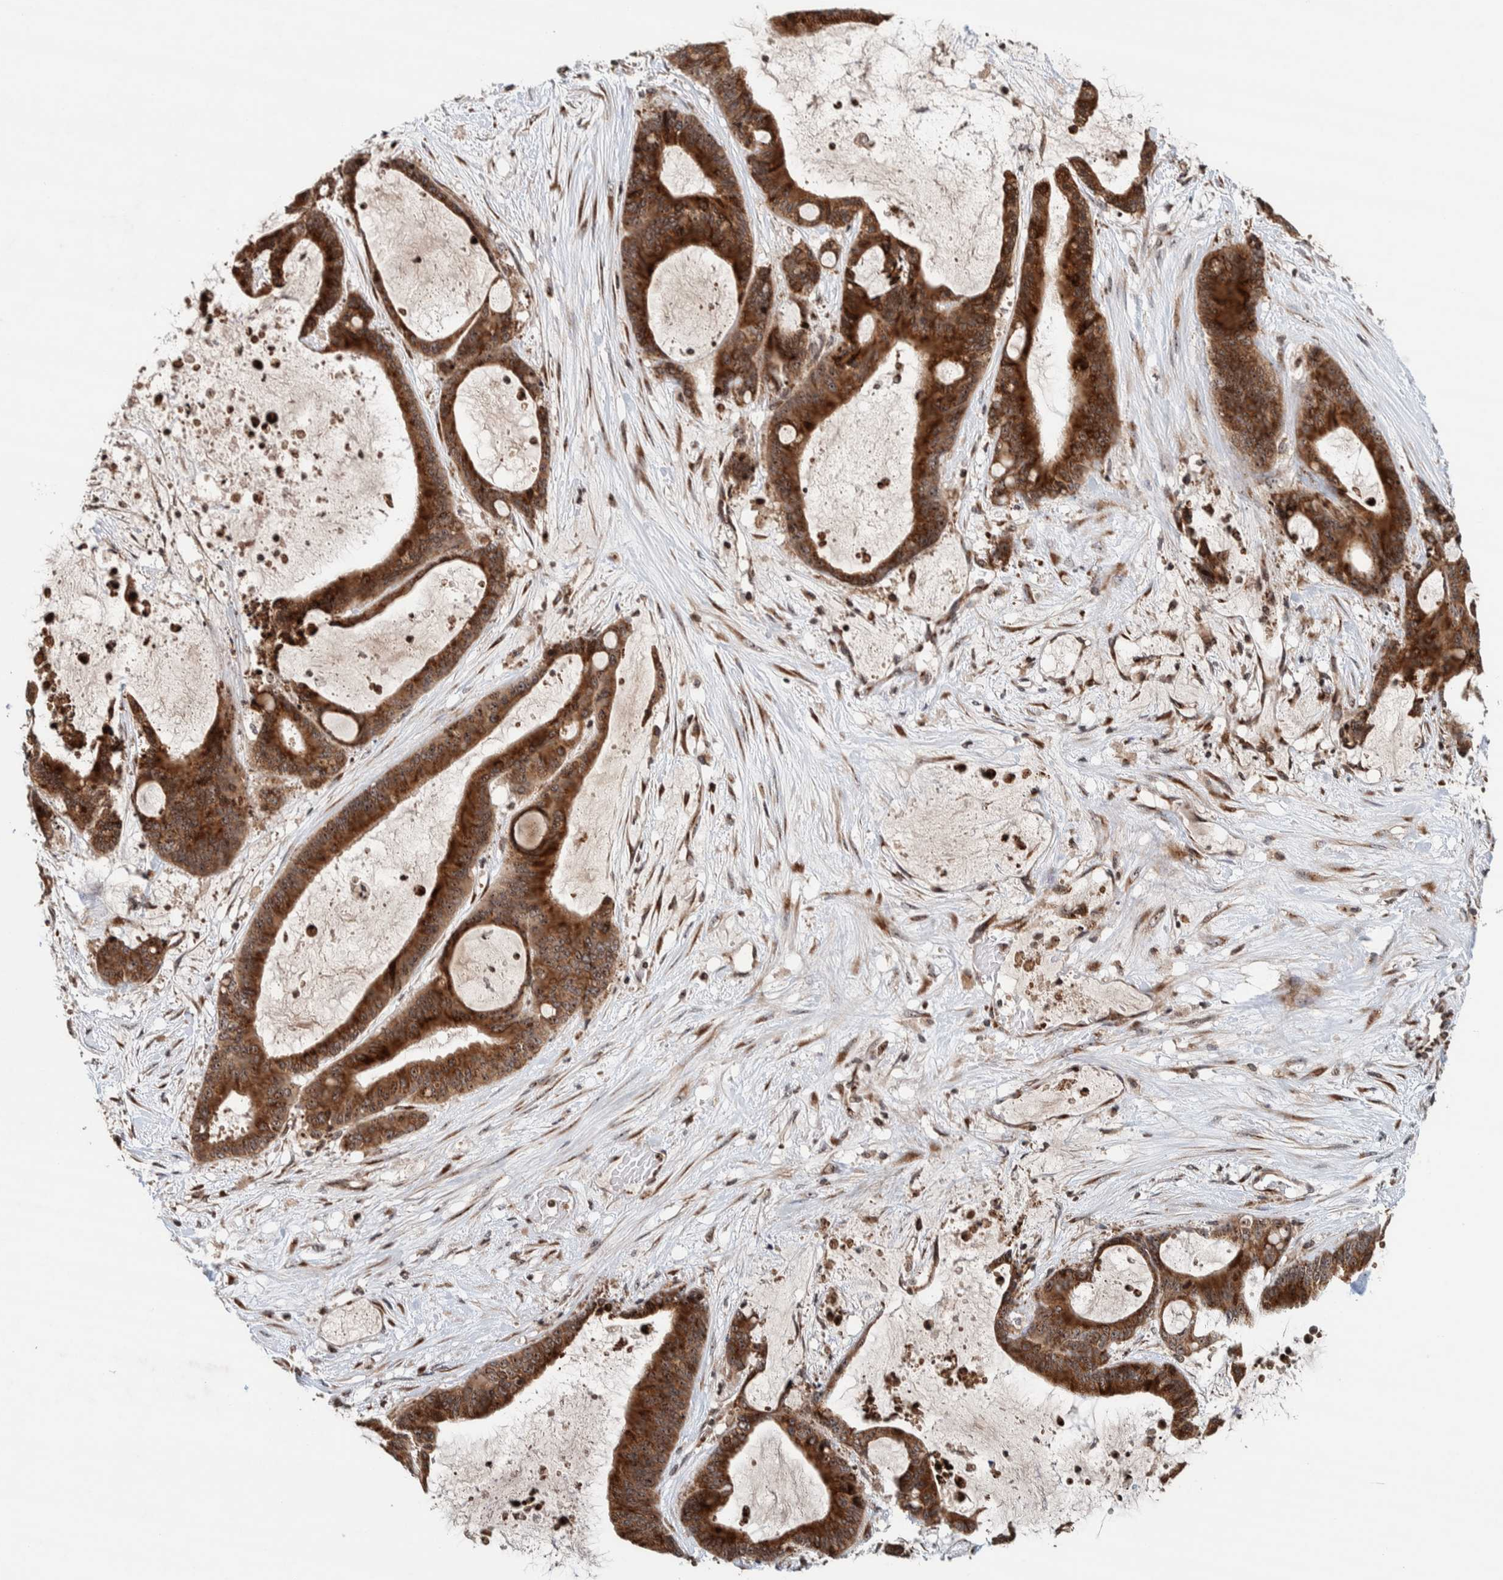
{"staining": {"intensity": "moderate", "quantity": ">75%", "location": "cytoplasmic/membranous"}, "tissue": "liver cancer", "cell_type": "Tumor cells", "image_type": "cancer", "snomed": [{"axis": "morphology", "description": "Cholangiocarcinoma"}, {"axis": "topography", "description": "Liver"}], "caption": "Brown immunohistochemical staining in liver cancer demonstrates moderate cytoplasmic/membranous positivity in approximately >75% of tumor cells.", "gene": "CCDC182", "patient": {"sex": "female", "age": 73}}